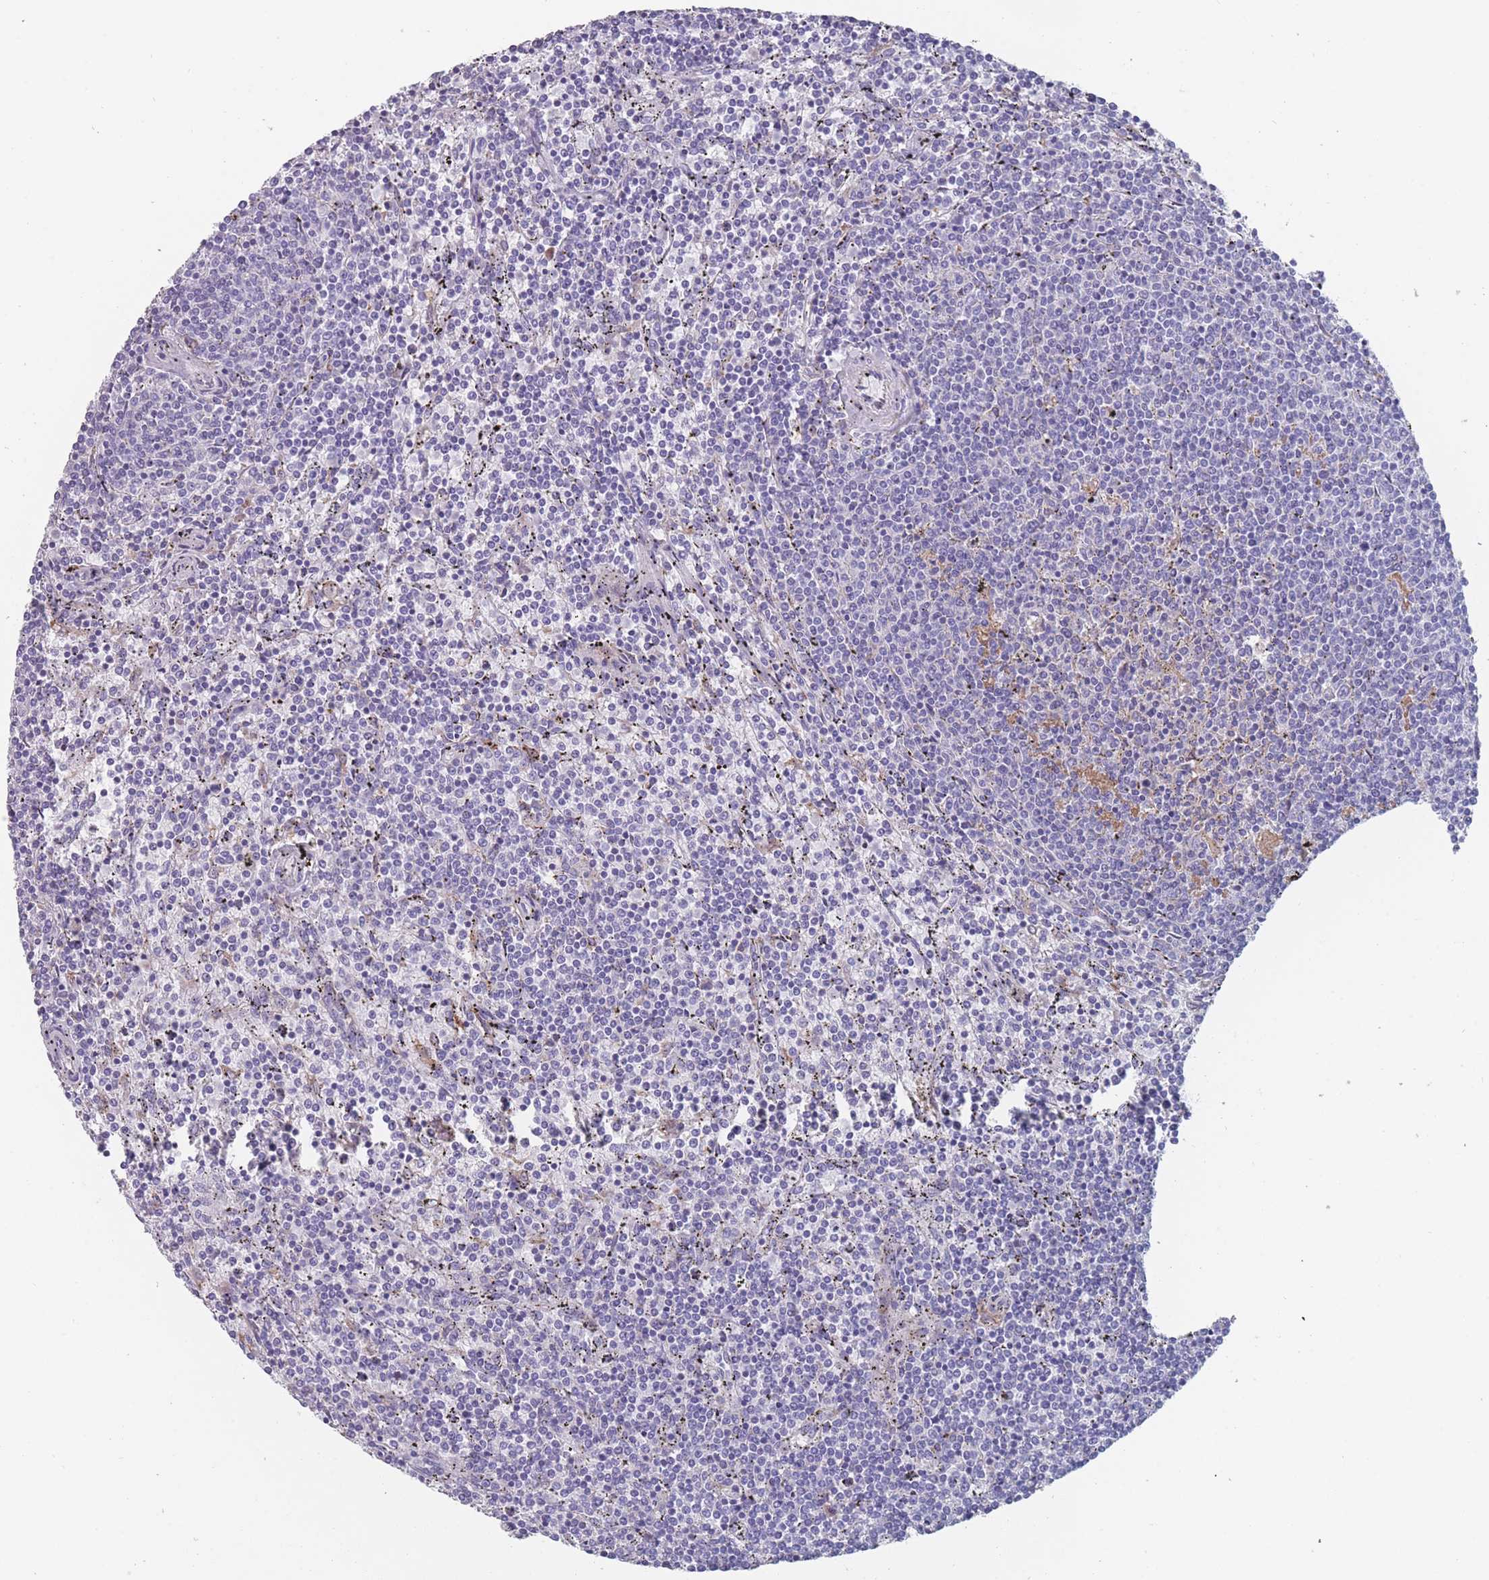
{"staining": {"intensity": "negative", "quantity": "none", "location": "none"}, "tissue": "lymphoma", "cell_type": "Tumor cells", "image_type": "cancer", "snomed": [{"axis": "morphology", "description": "Malignant lymphoma, non-Hodgkin's type, Low grade"}, {"axis": "topography", "description": "Spleen"}], "caption": "Immunohistochemistry histopathology image of neoplastic tissue: human malignant lymphoma, non-Hodgkin's type (low-grade) stained with DAB (3,3'-diaminobenzidine) exhibits no significant protein positivity in tumor cells. The staining is performed using DAB (3,3'-diaminobenzidine) brown chromogen with nuclei counter-stained in using hematoxylin.", "gene": "ST8SIA5", "patient": {"sex": "female", "age": 50}}